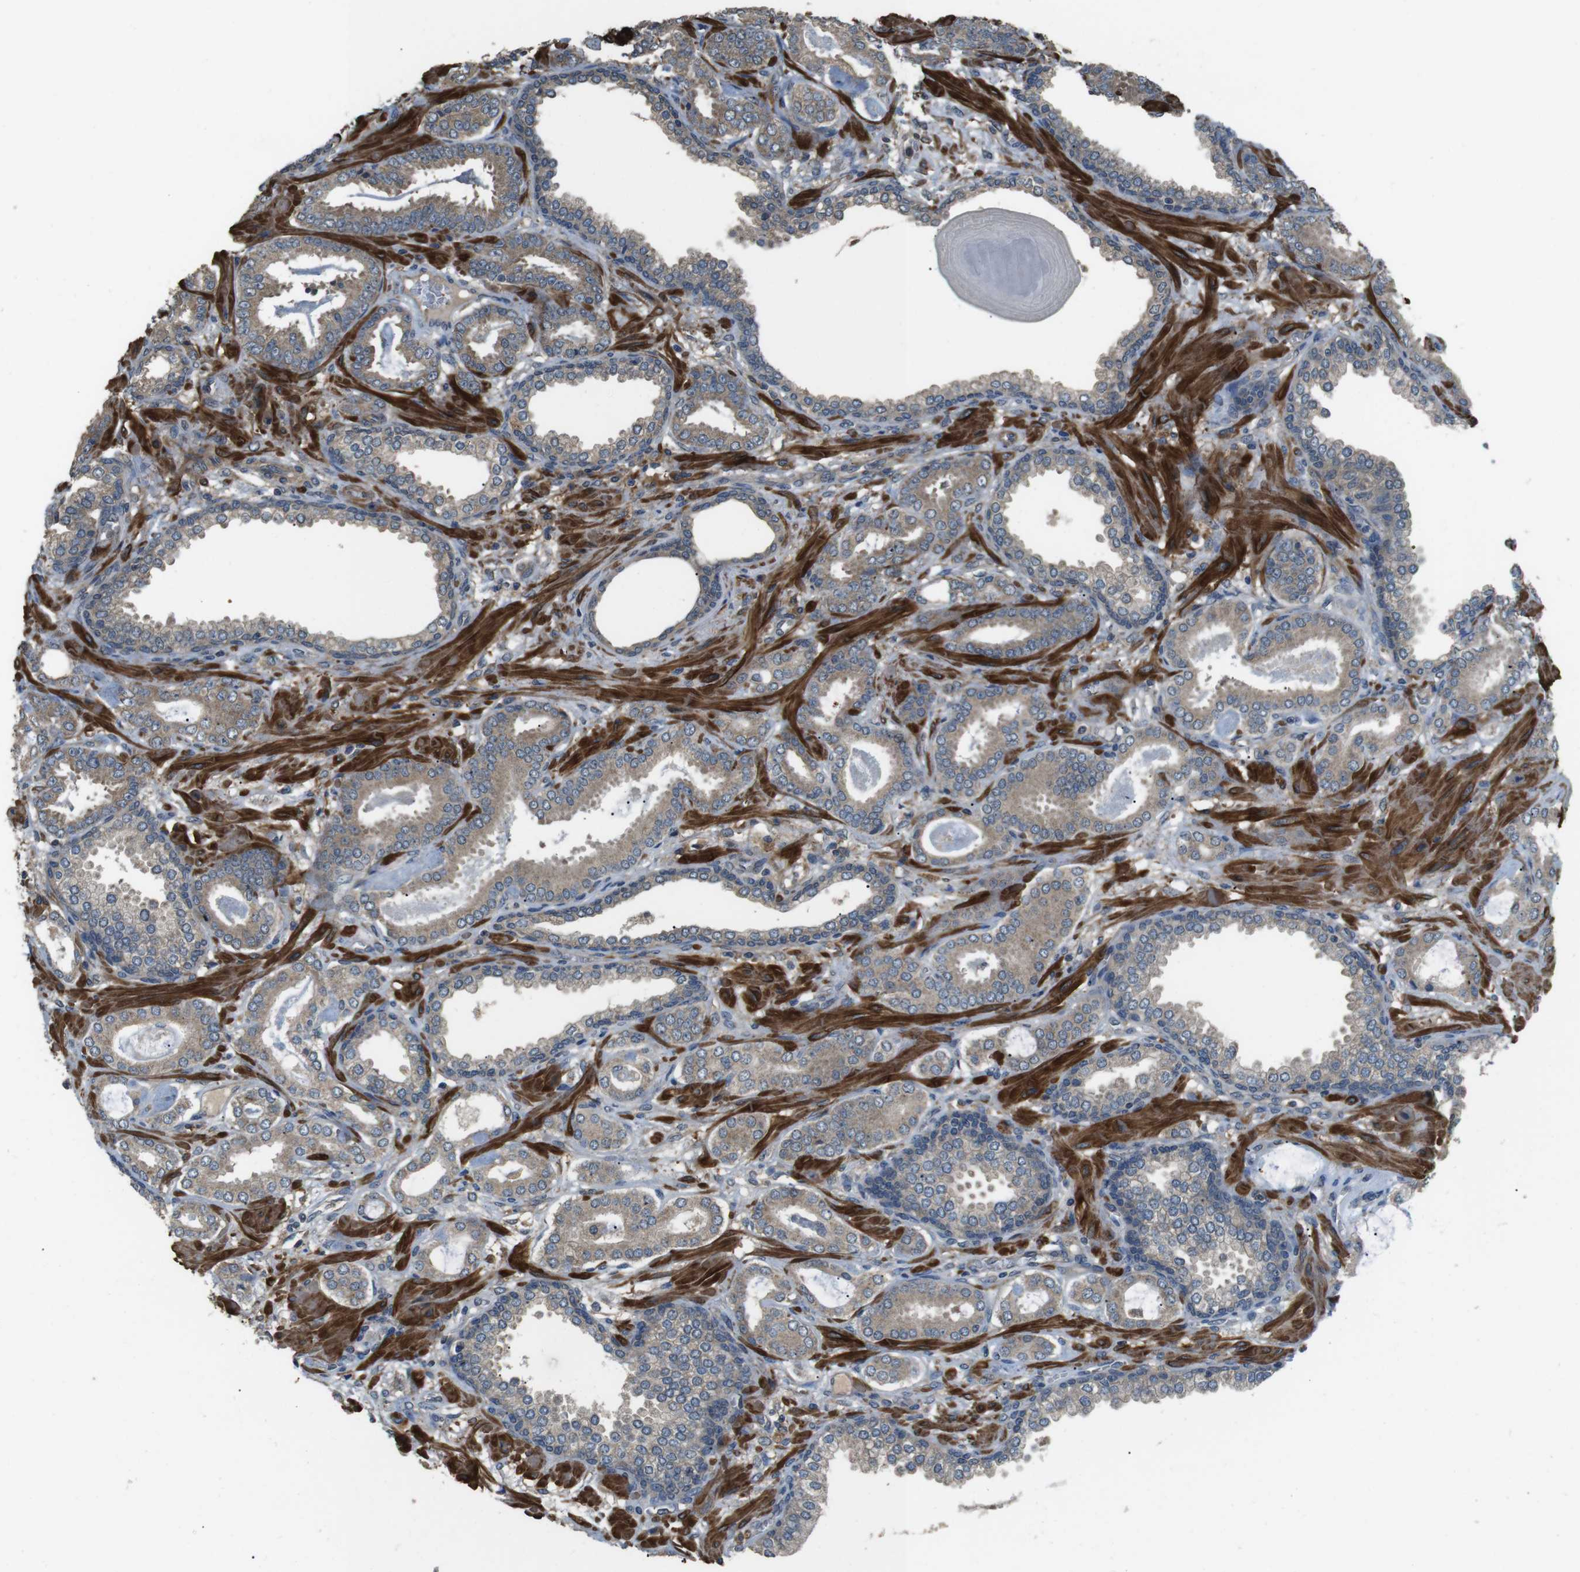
{"staining": {"intensity": "weak", "quantity": ">75%", "location": "cytoplasmic/membranous"}, "tissue": "prostate cancer", "cell_type": "Tumor cells", "image_type": "cancer", "snomed": [{"axis": "morphology", "description": "Adenocarcinoma, Low grade"}, {"axis": "topography", "description": "Prostate"}], "caption": "A high-resolution micrograph shows IHC staining of prostate cancer (low-grade adenocarcinoma), which demonstrates weak cytoplasmic/membranous expression in approximately >75% of tumor cells.", "gene": "FUT2", "patient": {"sex": "male", "age": 53}}